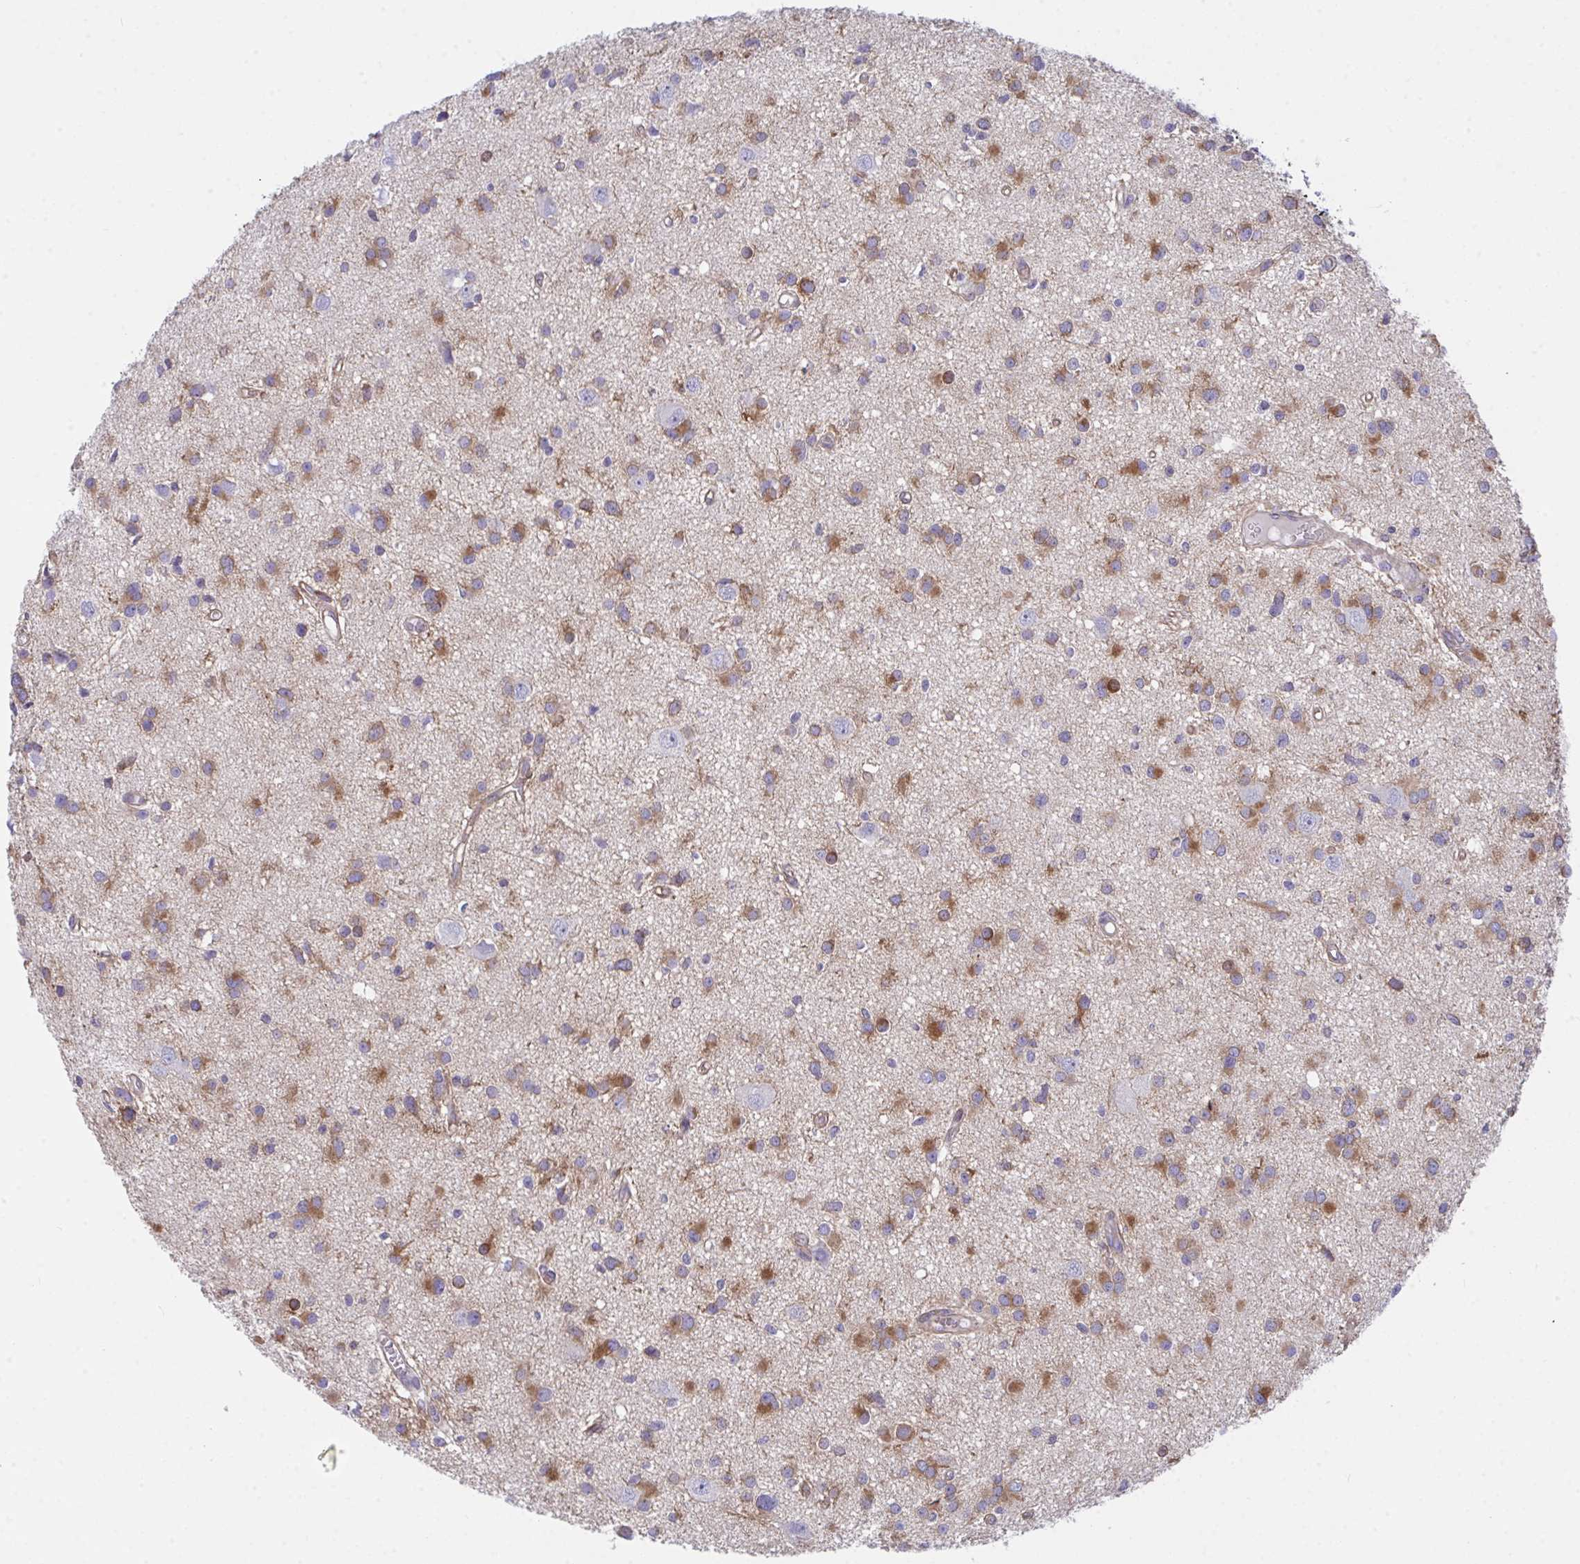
{"staining": {"intensity": "moderate", "quantity": "25%-75%", "location": "cytoplasmic/membranous"}, "tissue": "glioma", "cell_type": "Tumor cells", "image_type": "cancer", "snomed": [{"axis": "morphology", "description": "Glioma, malignant, High grade"}, {"axis": "topography", "description": "Brain"}], "caption": "Glioma stained with DAB immunohistochemistry (IHC) reveals medium levels of moderate cytoplasmic/membranous expression in about 25%-75% of tumor cells.", "gene": "GAB1", "patient": {"sex": "male", "age": 54}}